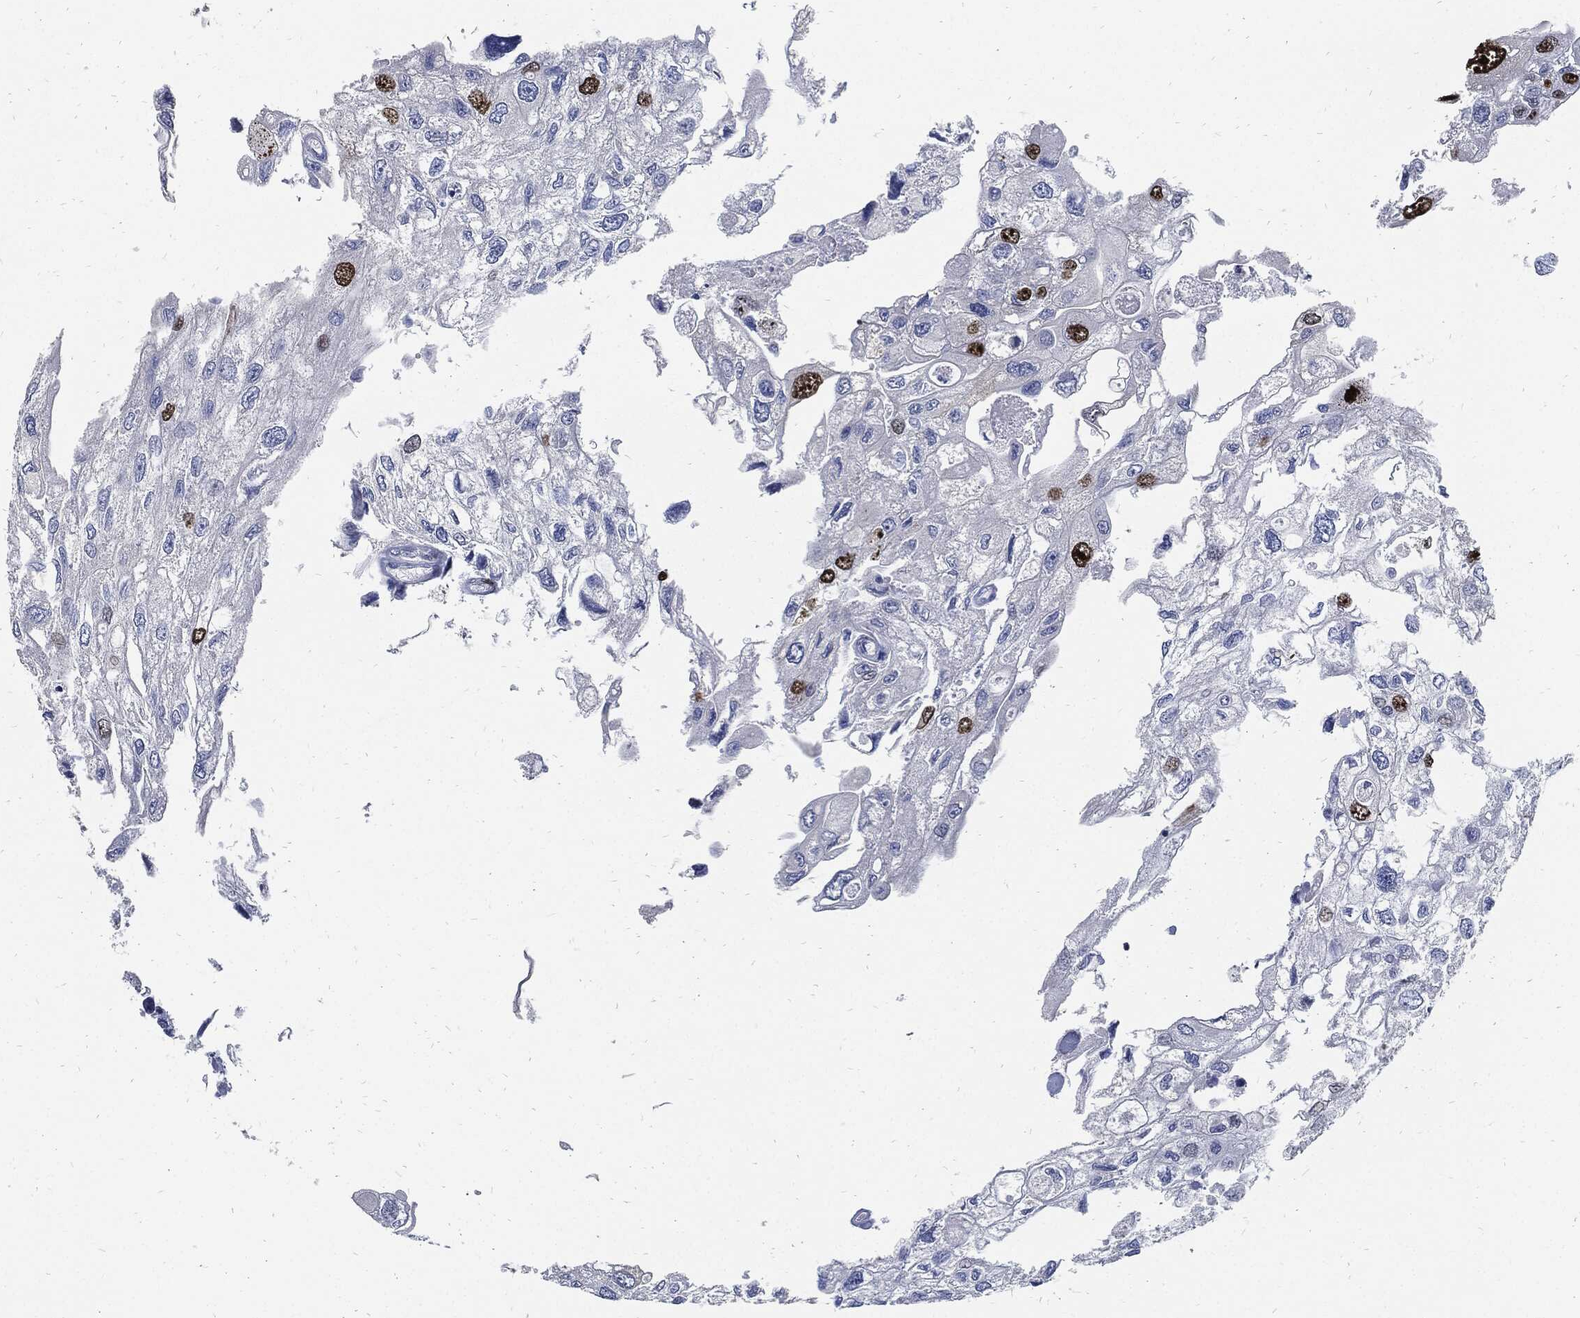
{"staining": {"intensity": "strong", "quantity": "<25%", "location": "nuclear"}, "tissue": "urothelial cancer", "cell_type": "Tumor cells", "image_type": "cancer", "snomed": [{"axis": "morphology", "description": "Urothelial carcinoma, High grade"}, {"axis": "topography", "description": "Urinary bladder"}], "caption": "This is an image of IHC staining of high-grade urothelial carcinoma, which shows strong staining in the nuclear of tumor cells.", "gene": "MKI67", "patient": {"sex": "male", "age": 59}}